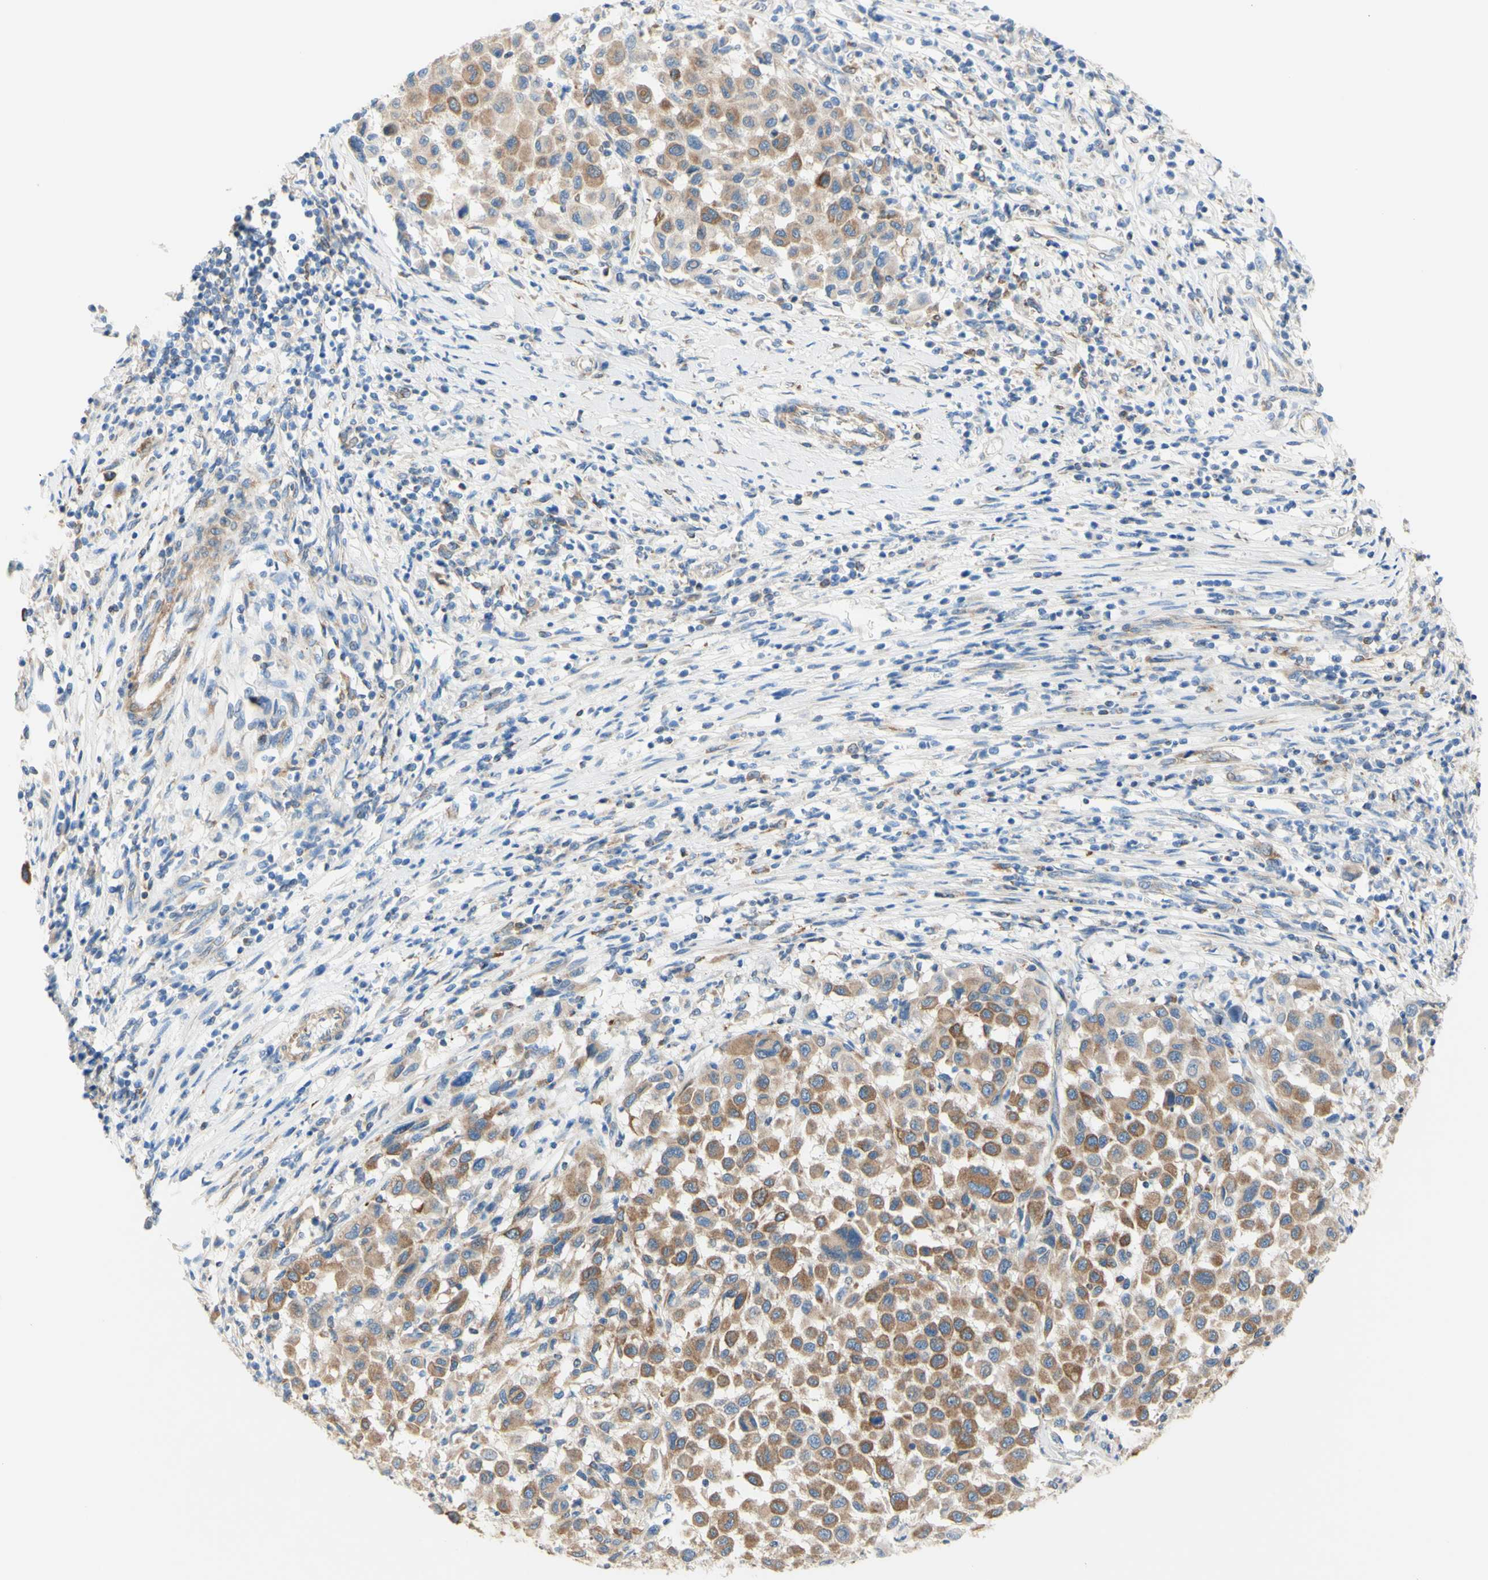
{"staining": {"intensity": "moderate", "quantity": ">75%", "location": "cytoplasmic/membranous"}, "tissue": "melanoma", "cell_type": "Tumor cells", "image_type": "cancer", "snomed": [{"axis": "morphology", "description": "Malignant melanoma, Metastatic site"}, {"axis": "topography", "description": "Lymph node"}], "caption": "Immunohistochemical staining of malignant melanoma (metastatic site) demonstrates moderate cytoplasmic/membranous protein positivity in about >75% of tumor cells.", "gene": "RETREG2", "patient": {"sex": "male", "age": 61}}